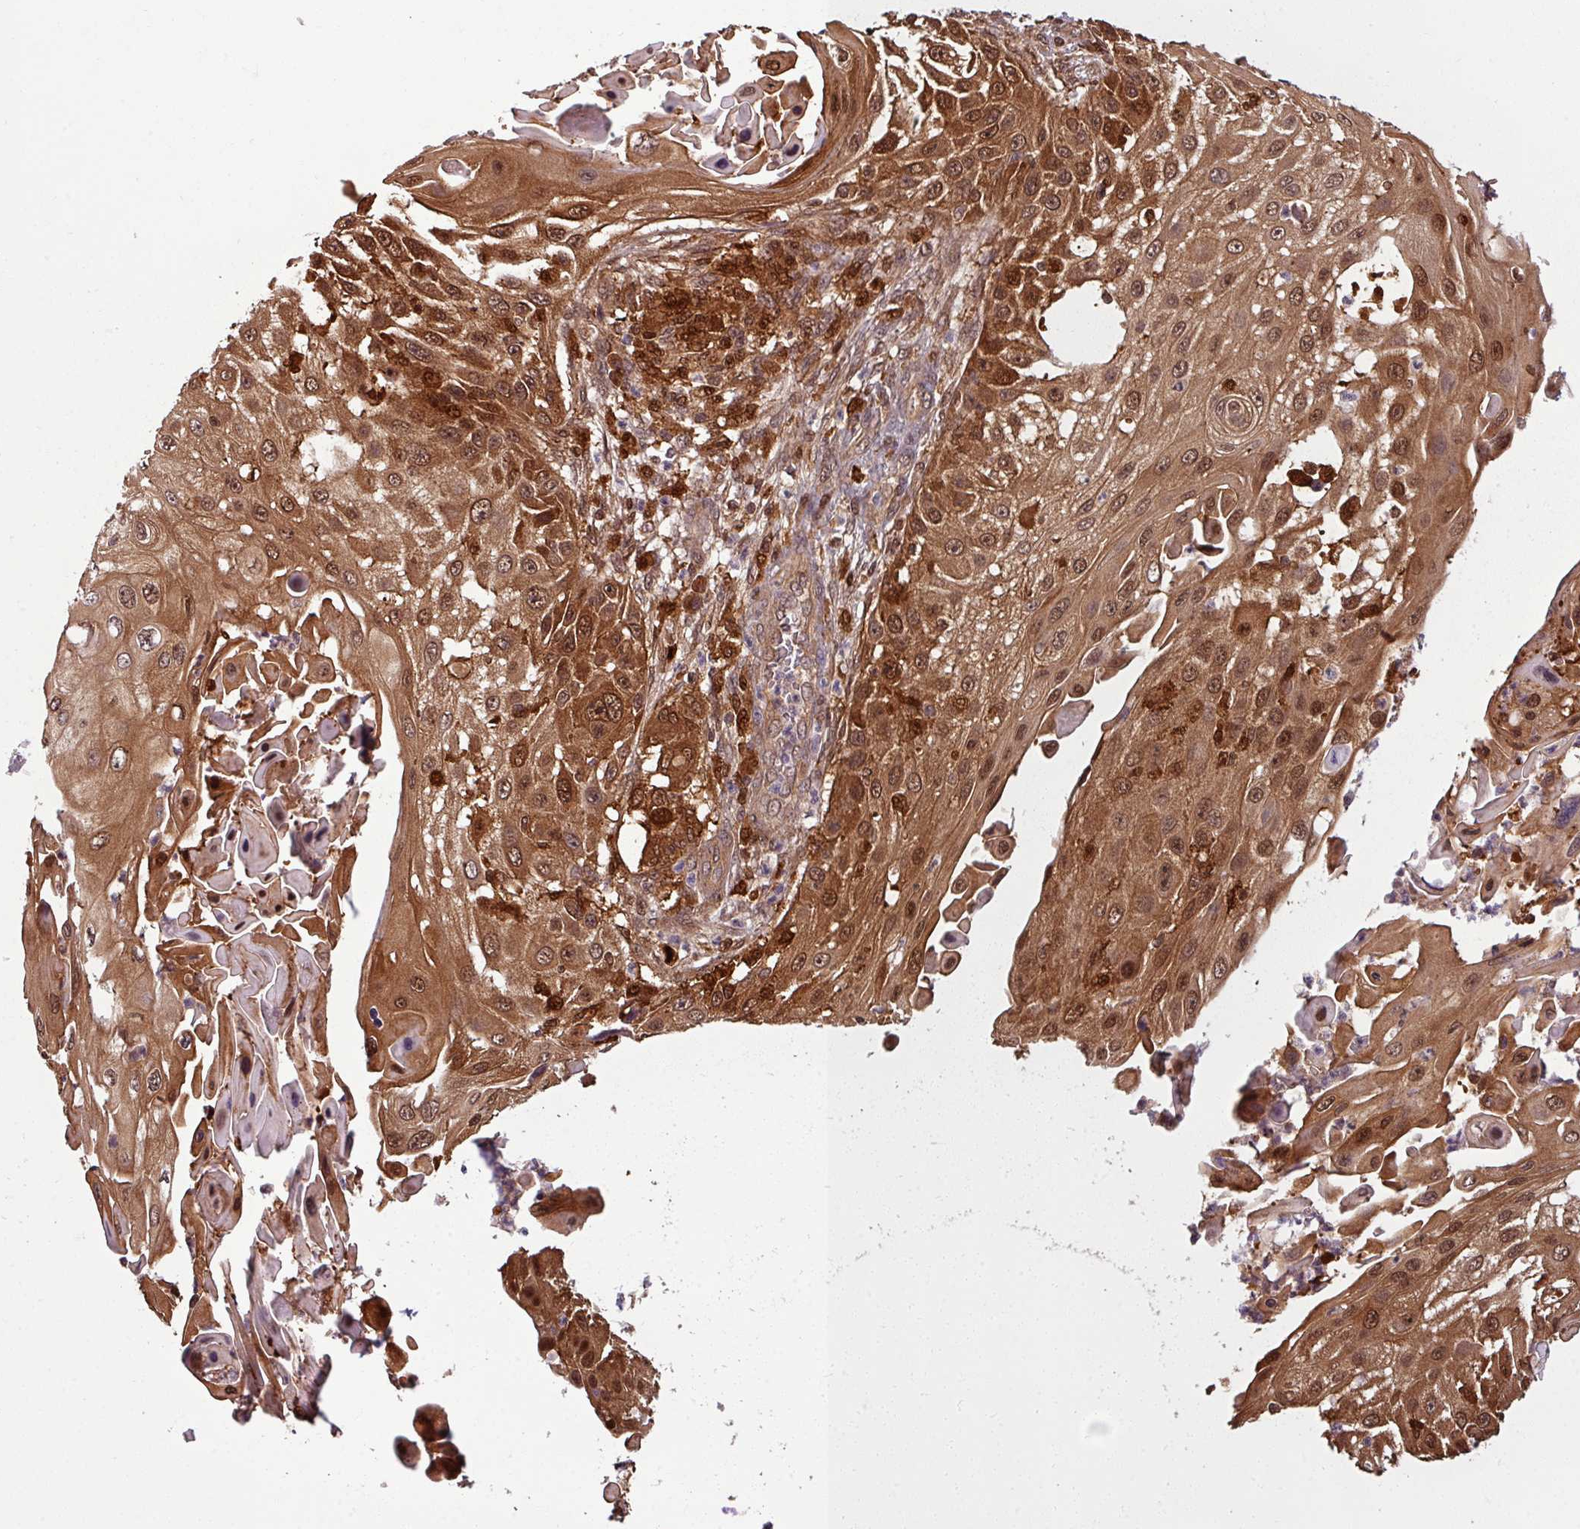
{"staining": {"intensity": "moderate", "quantity": ">75%", "location": "cytoplasmic/membranous,nuclear"}, "tissue": "skin cancer", "cell_type": "Tumor cells", "image_type": "cancer", "snomed": [{"axis": "morphology", "description": "Squamous cell carcinoma, NOS"}, {"axis": "topography", "description": "Skin"}], "caption": "Protein expression analysis of human squamous cell carcinoma (skin) reveals moderate cytoplasmic/membranous and nuclear expression in approximately >75% of tumor cells.", "gene": "KCTD11", "patient": {"sex": "female", "age": 44}}